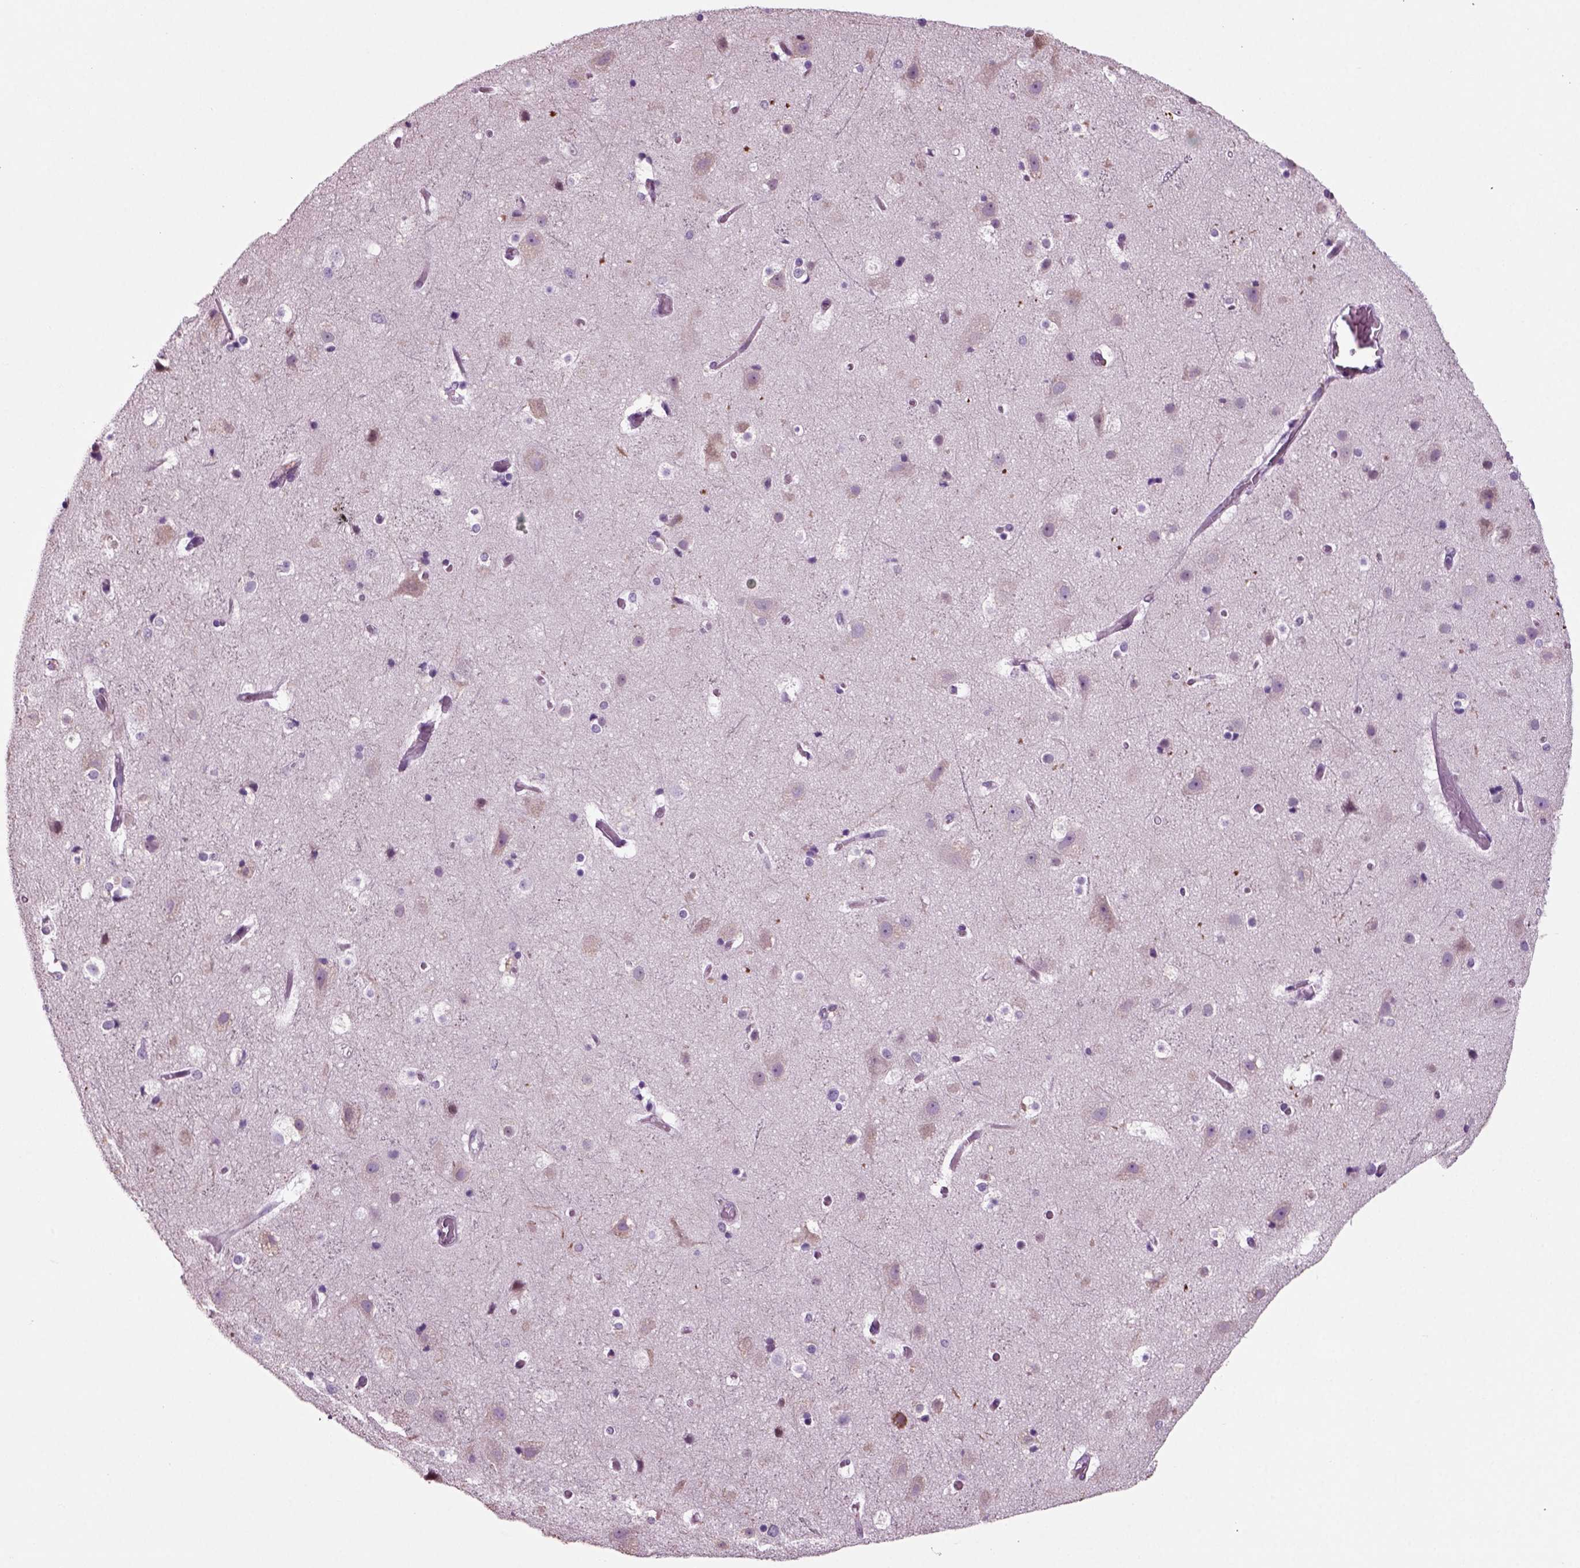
{"staining": {"intensity": "negative", "quantity": "none", "location": "none"}, "tissue": "cerebral cortex", "cell_type": "Endothelial cells", "image_type": "normal", "snomed": [{"axis": "morphology", "description": "Normal tissue, NOS"}, {"axis": "topography", "description": "Cerebral cortex"}], "caption": "An IHC micrograph of normal cerebral cortex is shown. There is no staining in endothelial cells of cerebral cortex. Brightfield microscopy of immunohistochemistry (IHC) stained with DAB (3,3'-diaminobenzidine) (brown) and hematoxylin (blue), captured at high magnification.", "gene": "ARID3A", "patient": {"sex": "female", "age": 52}}